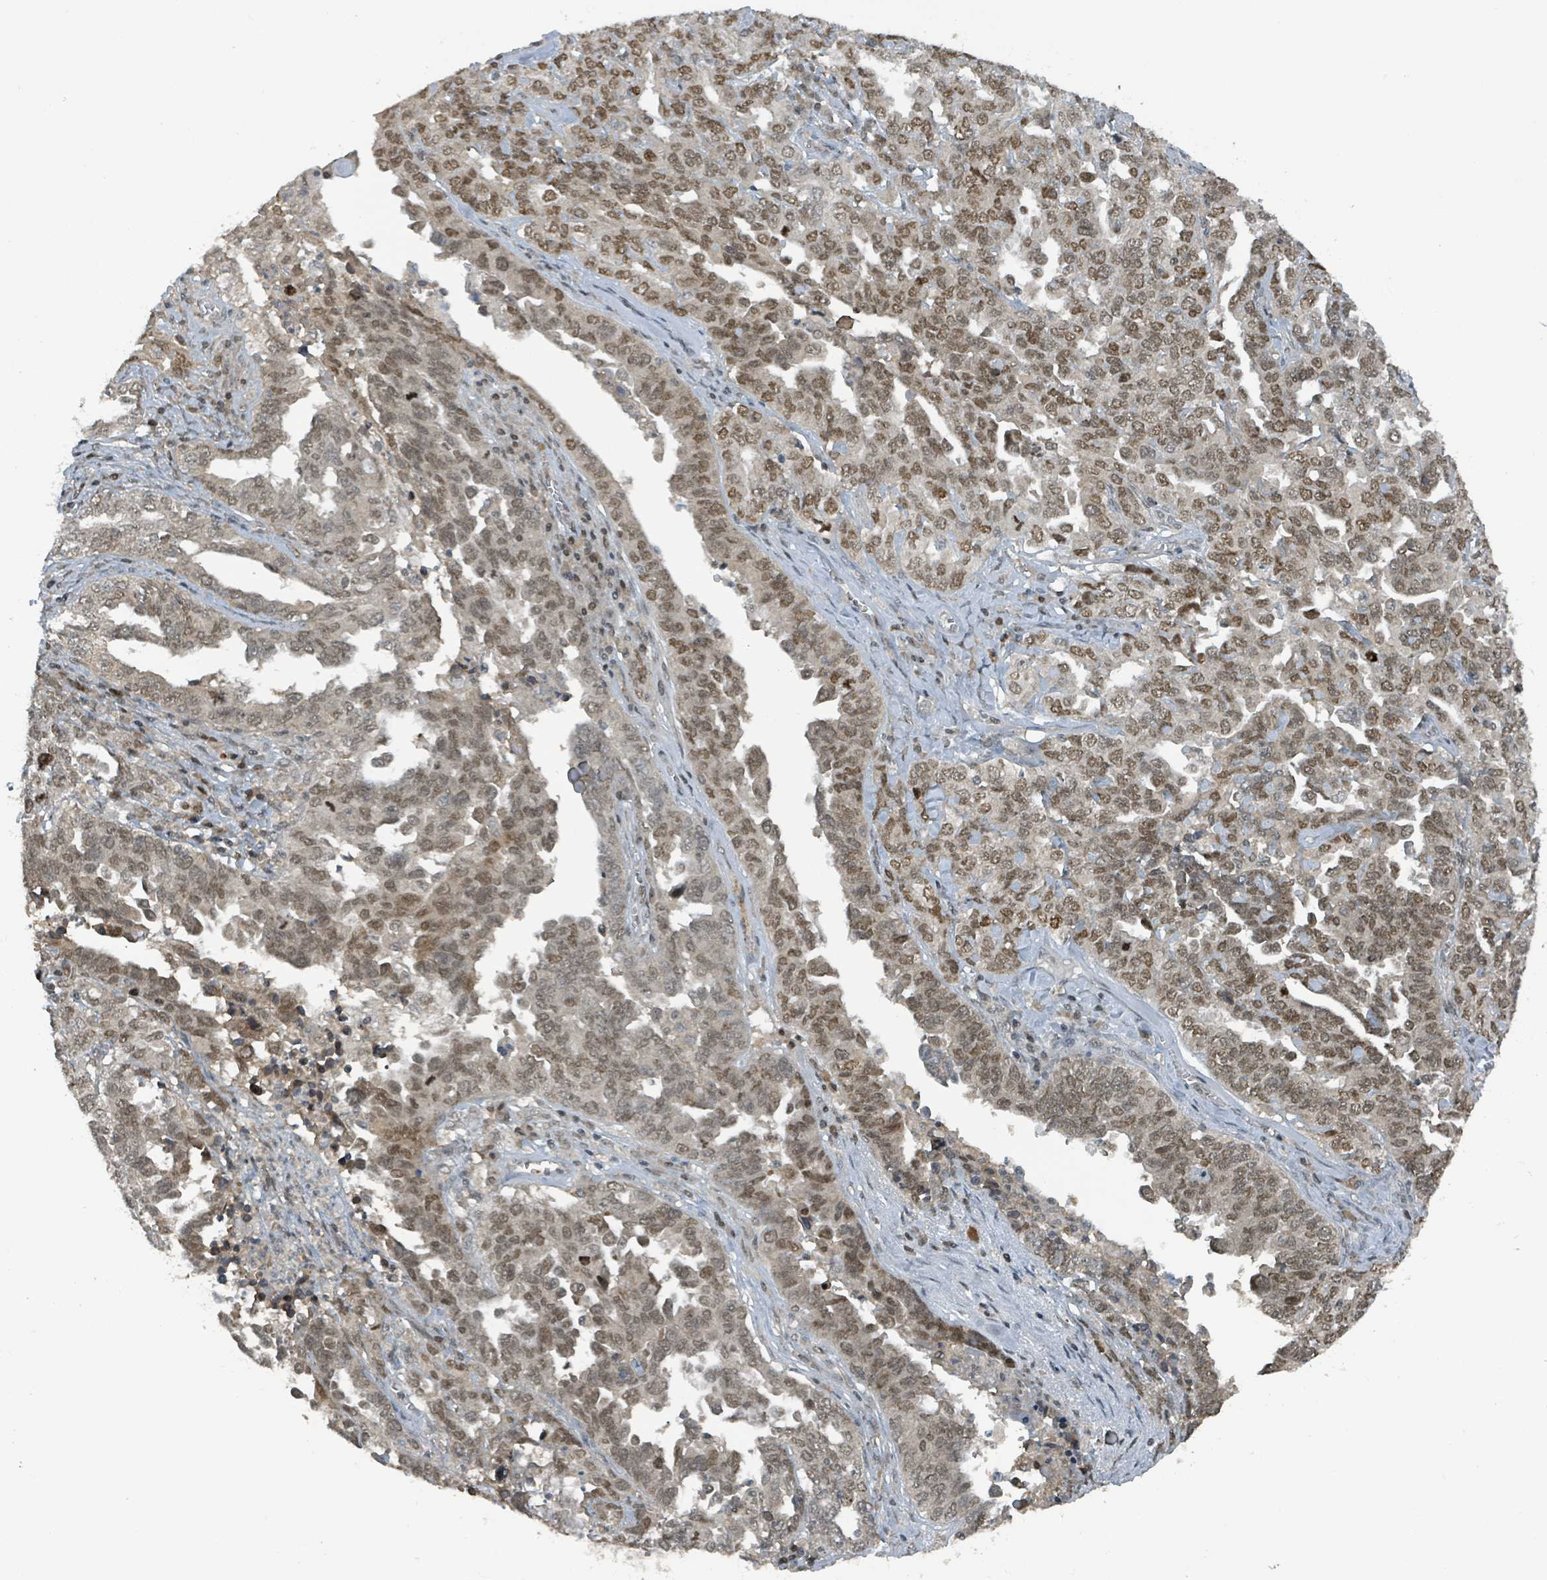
{"staining": {"intensity": "moderate", "quantity": ">75%", "location": "nuclear"}, "tissue": "ovarian cancer", "cell_type": "Tumor cells", "image_type": "cancer", "snomed": [{"axis": "morphology", "description": "Carcinoma, endometroid"}, {"axis": "topography", "description": "Ovary"}], "caption": "A brown stain highlights moderate nuclear positivity of a protein in ovarian cancer (endometroid carcinoma) tumor cells. The protein of interest is shown in brown color, while the nuclei are stained blue.", "gene": "PHIP", "patient": {"sex": "female", "age": 62}}